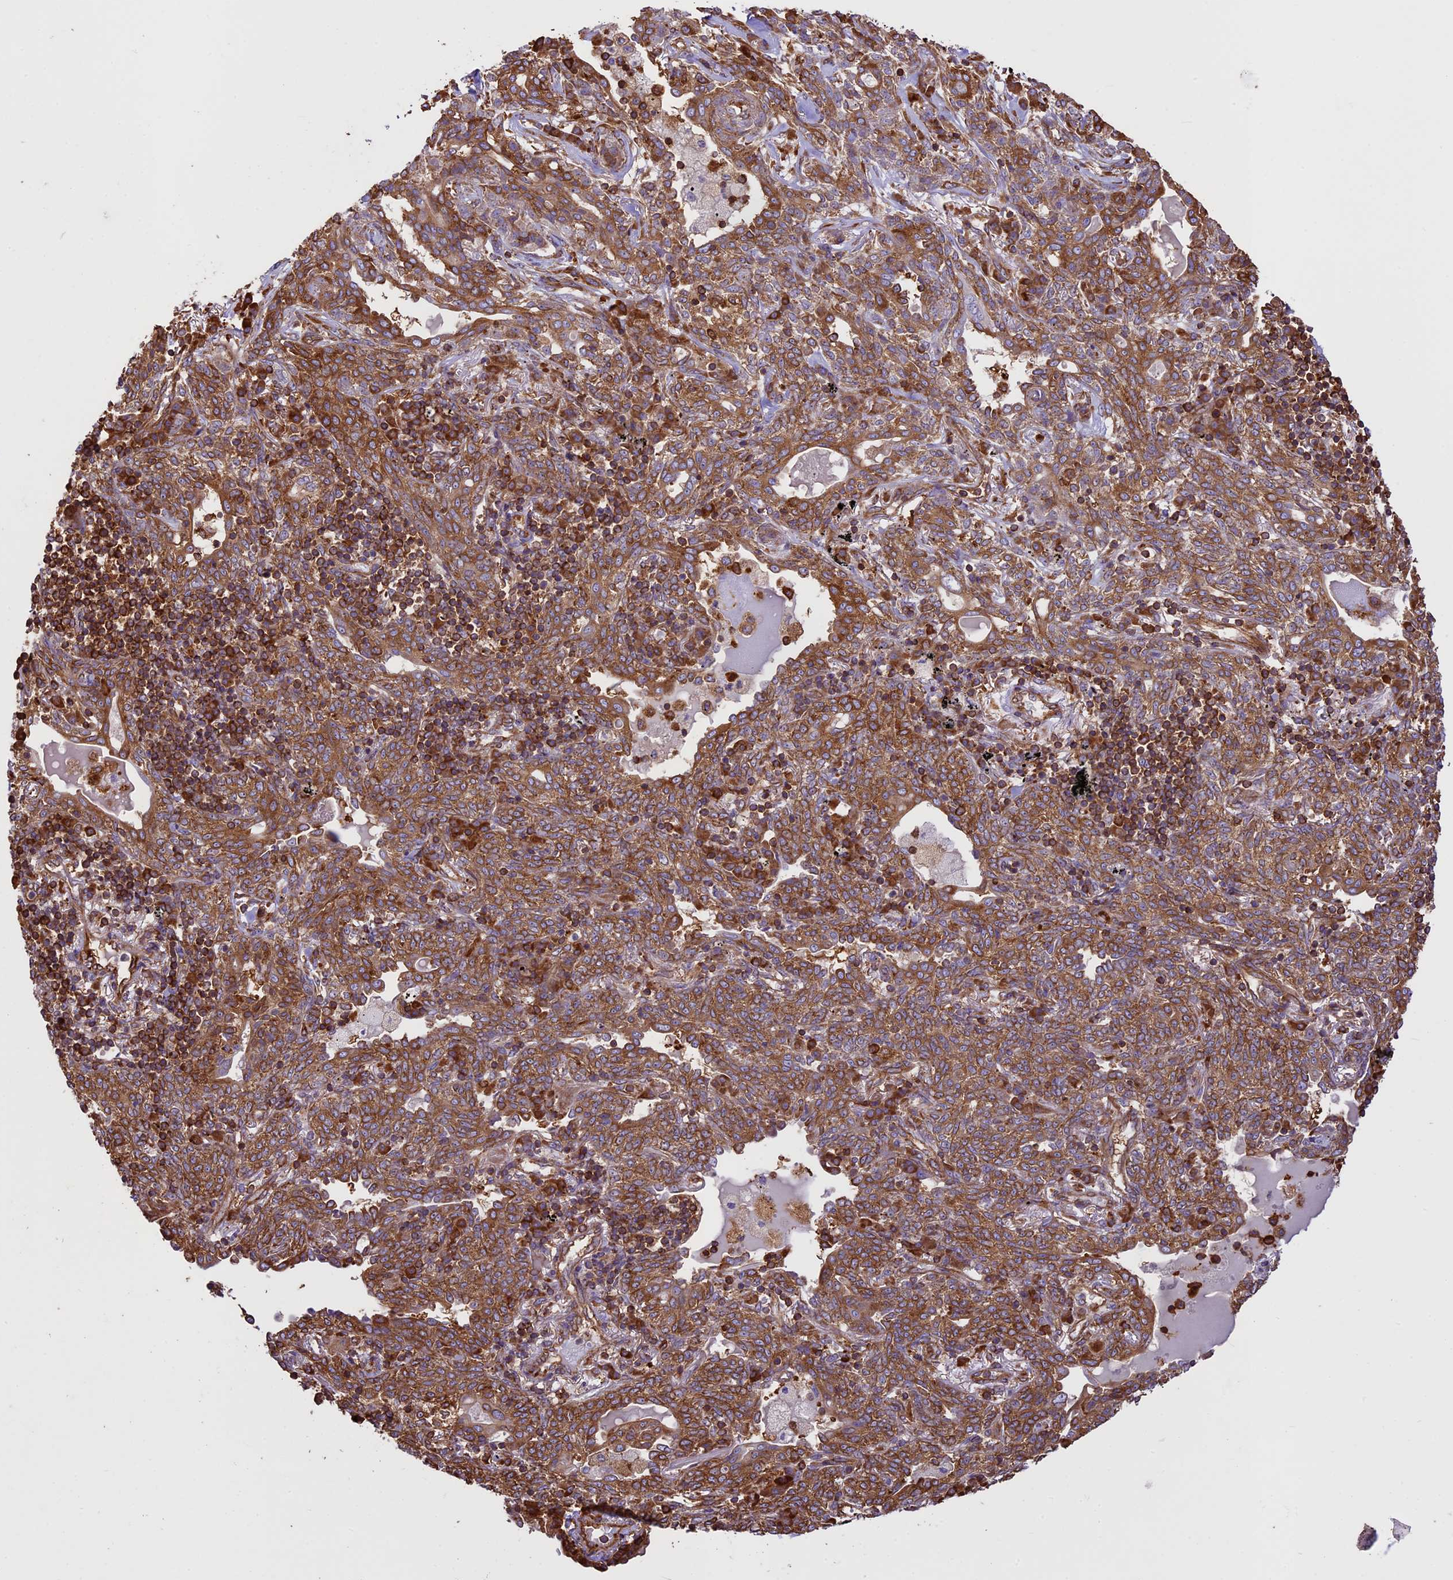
{"staining": {"intensity": "moderate", "quantity": ">75%", "location": "cytoplasmic/membranous"}, "tissue": "lung cancer", "cell_type": "Tumor cells", "image_type": "cancer", "snomed": [{"axis": "morphology", "description": "Squamous cell carcinoma, NOS"}, {"axis": "topography", "description": "Lung"}], "caption": "IHC staining of lung squamous cell carcinoma, which exhibits medium levels of moderate cytoplasmic/membranous expression in about >75% of tumor cells indicating moderate cytoplasmic/membranous protein positivity. The staining was performed using DAB (brown) for protein detection and nuclei were counterstained in hematoxylin (blue).", "gene": "KARS1", "patient": {"sex": "female", "age": 70}}